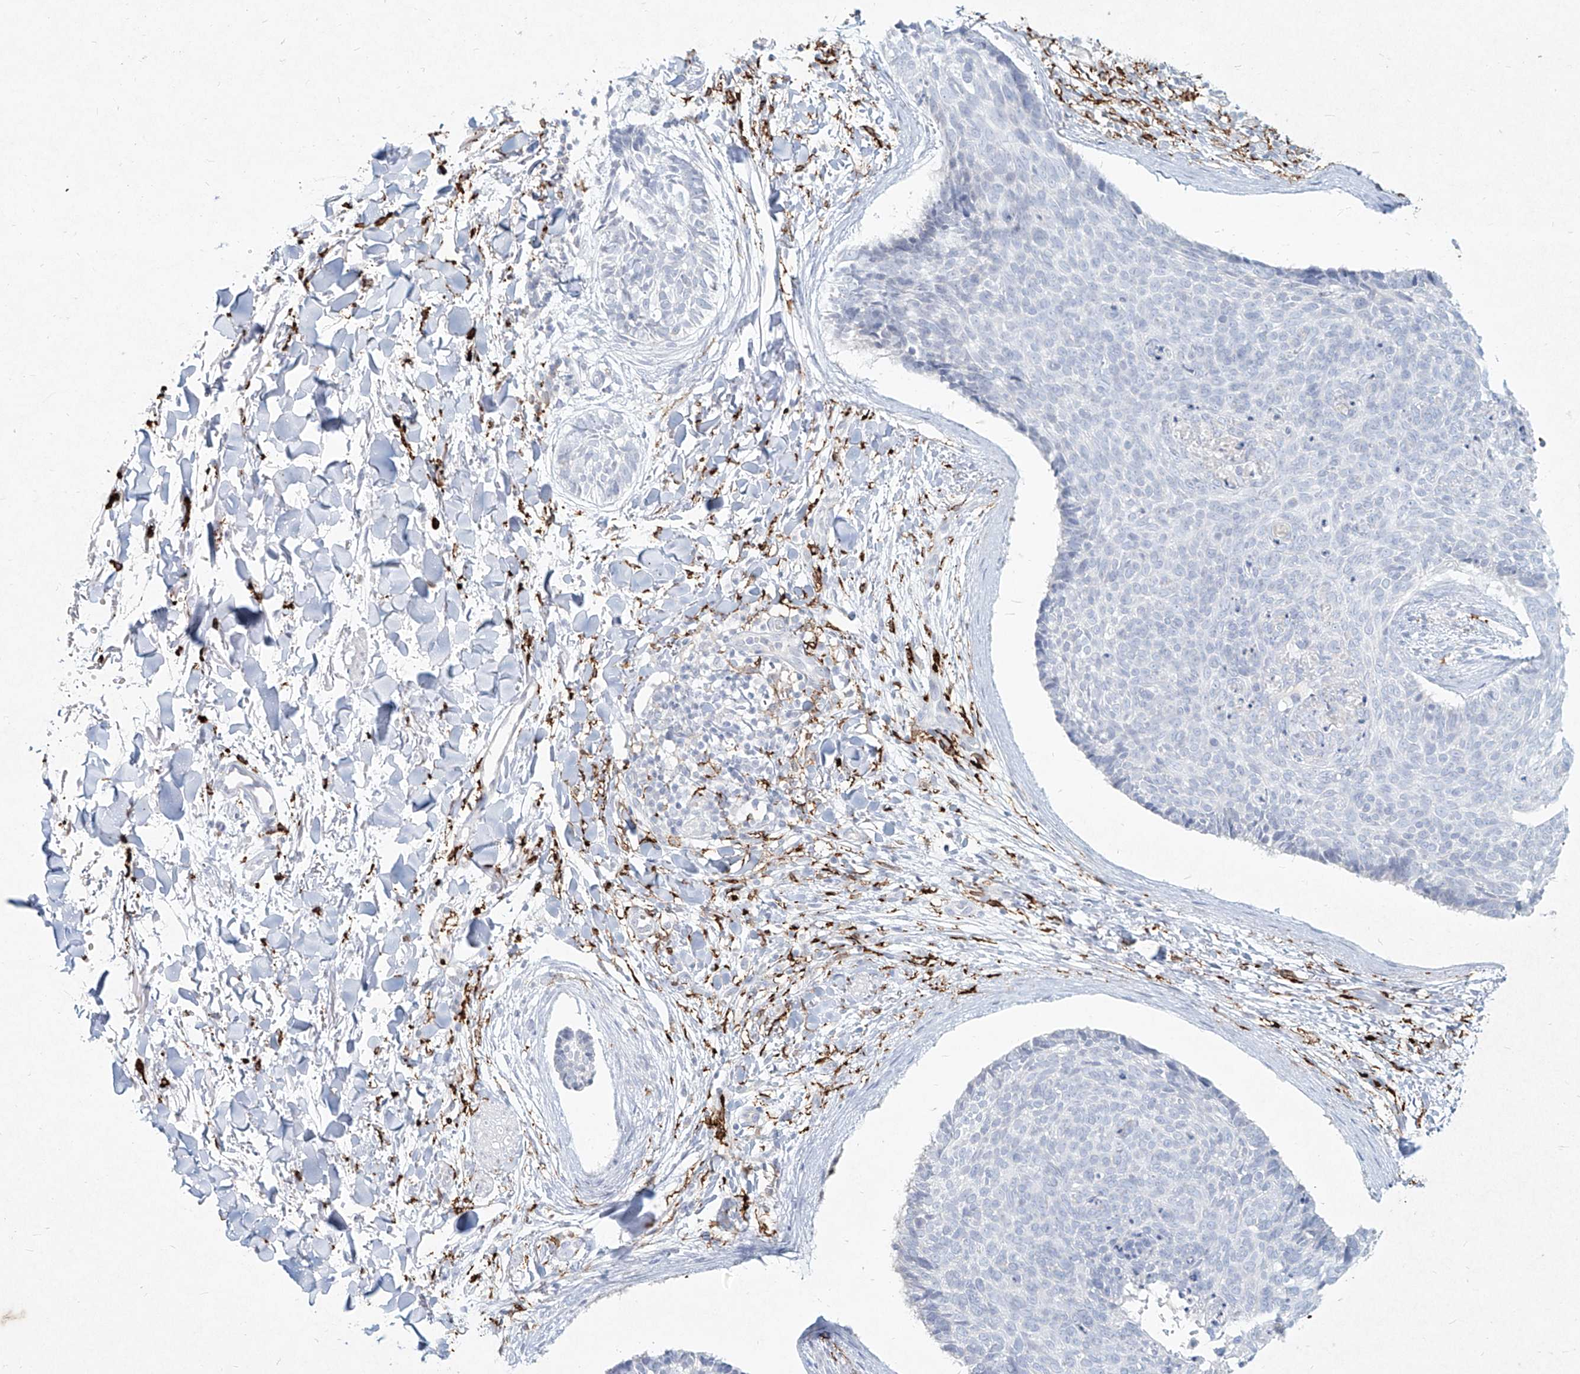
{"staining": {"intensity": "negative", "quantity": "none", "location": "none"}, "tissue": "skin cancer", "cell_type": "Tumor cells", "image_type": "cancer", "snomed": [{"axis": "morphology", "description": "Normal tissue, NOS"}, {"axis": "morphology", "description": "Basal cell carcinoma"}, {"axis": "topography", "description": "Skin"}], "caption": "This is a micrograph of immunohistochemistry staining of skin basal cell carcinoma, which shows no staining in tumor cells.", "gene": "CD209", "patient": {"sex": "female", "age": 56}}